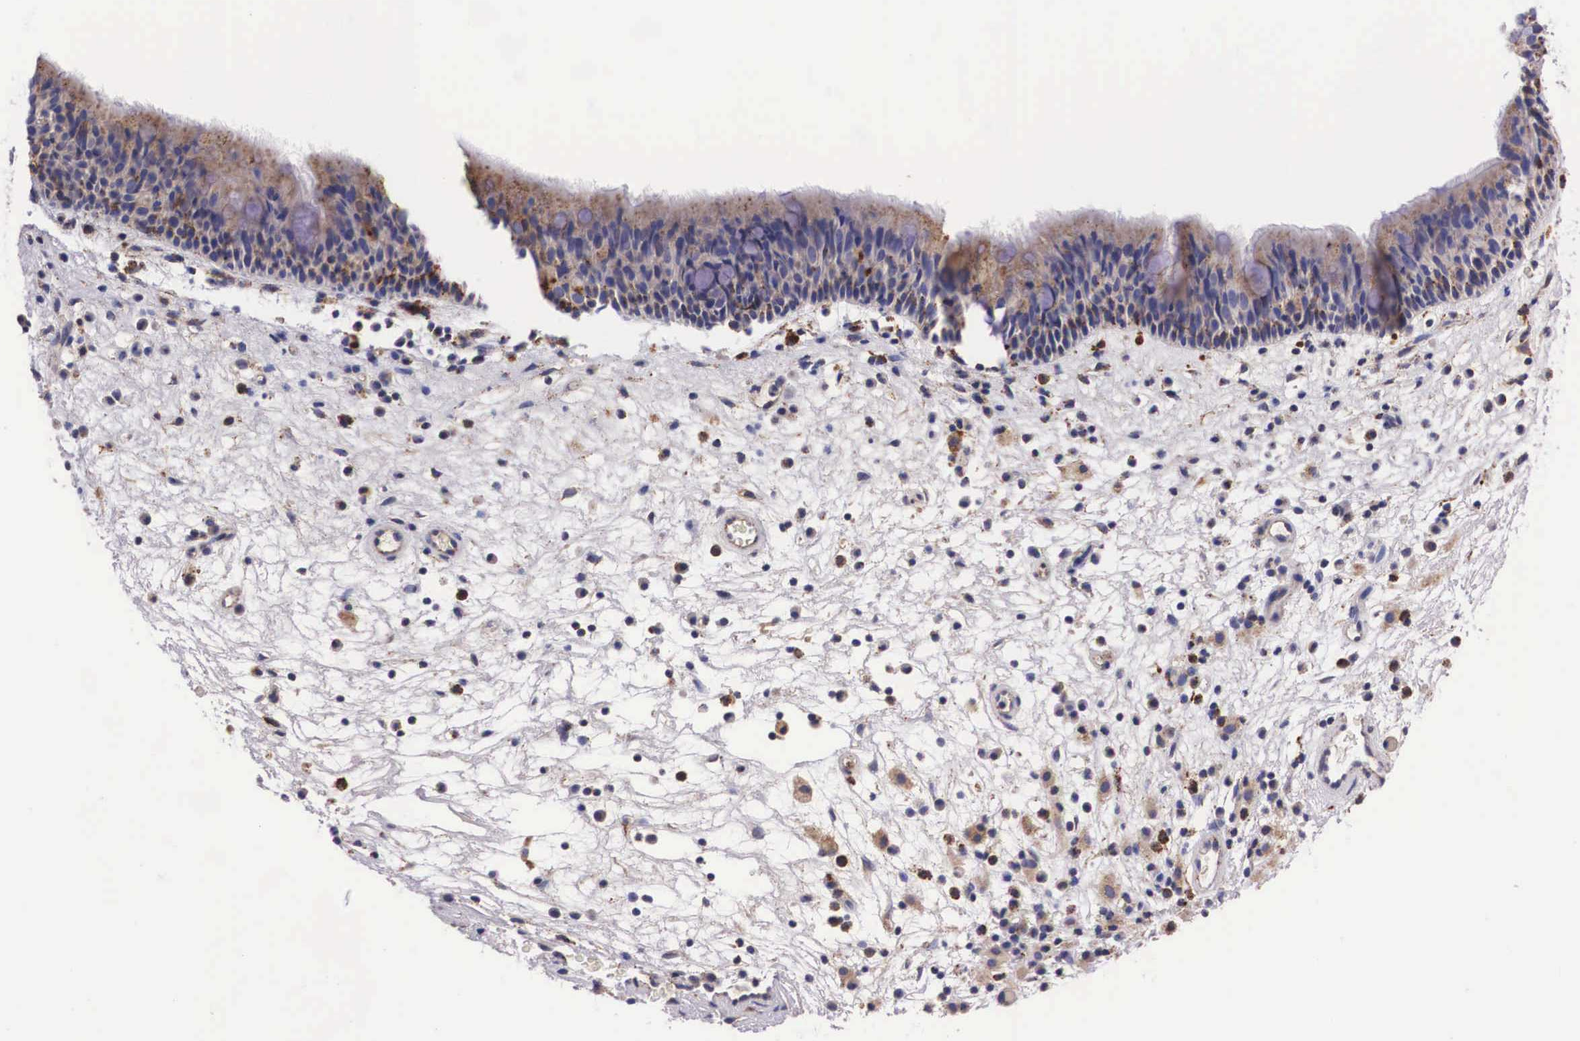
{"staining": {"intensity": "weak", "quantity": "25%-75%", "location": "cytoplasmic/membranous"}, "tissue": "nasopharynx", "cell_type": "Respiratory epithelial cells", "image_type": "normal", "snomed": [{"axis": "morphology", "description": "Normal tissue, NOS"}, {"axis": "topography", "description": "Nasopharynx"}], "caption": "IHC photomicrograph of normal nasopharynx: human nasopharynx stained using immunohistochemistry displays low levels of weak protein expression localized specifically in the cytoplasmic/membranous of respiratory epithelial cells, appearing as a cytoplasmic/membranous brown color.", "gene": "NAGA", "patient": {"sex": "male", "age": 63}}